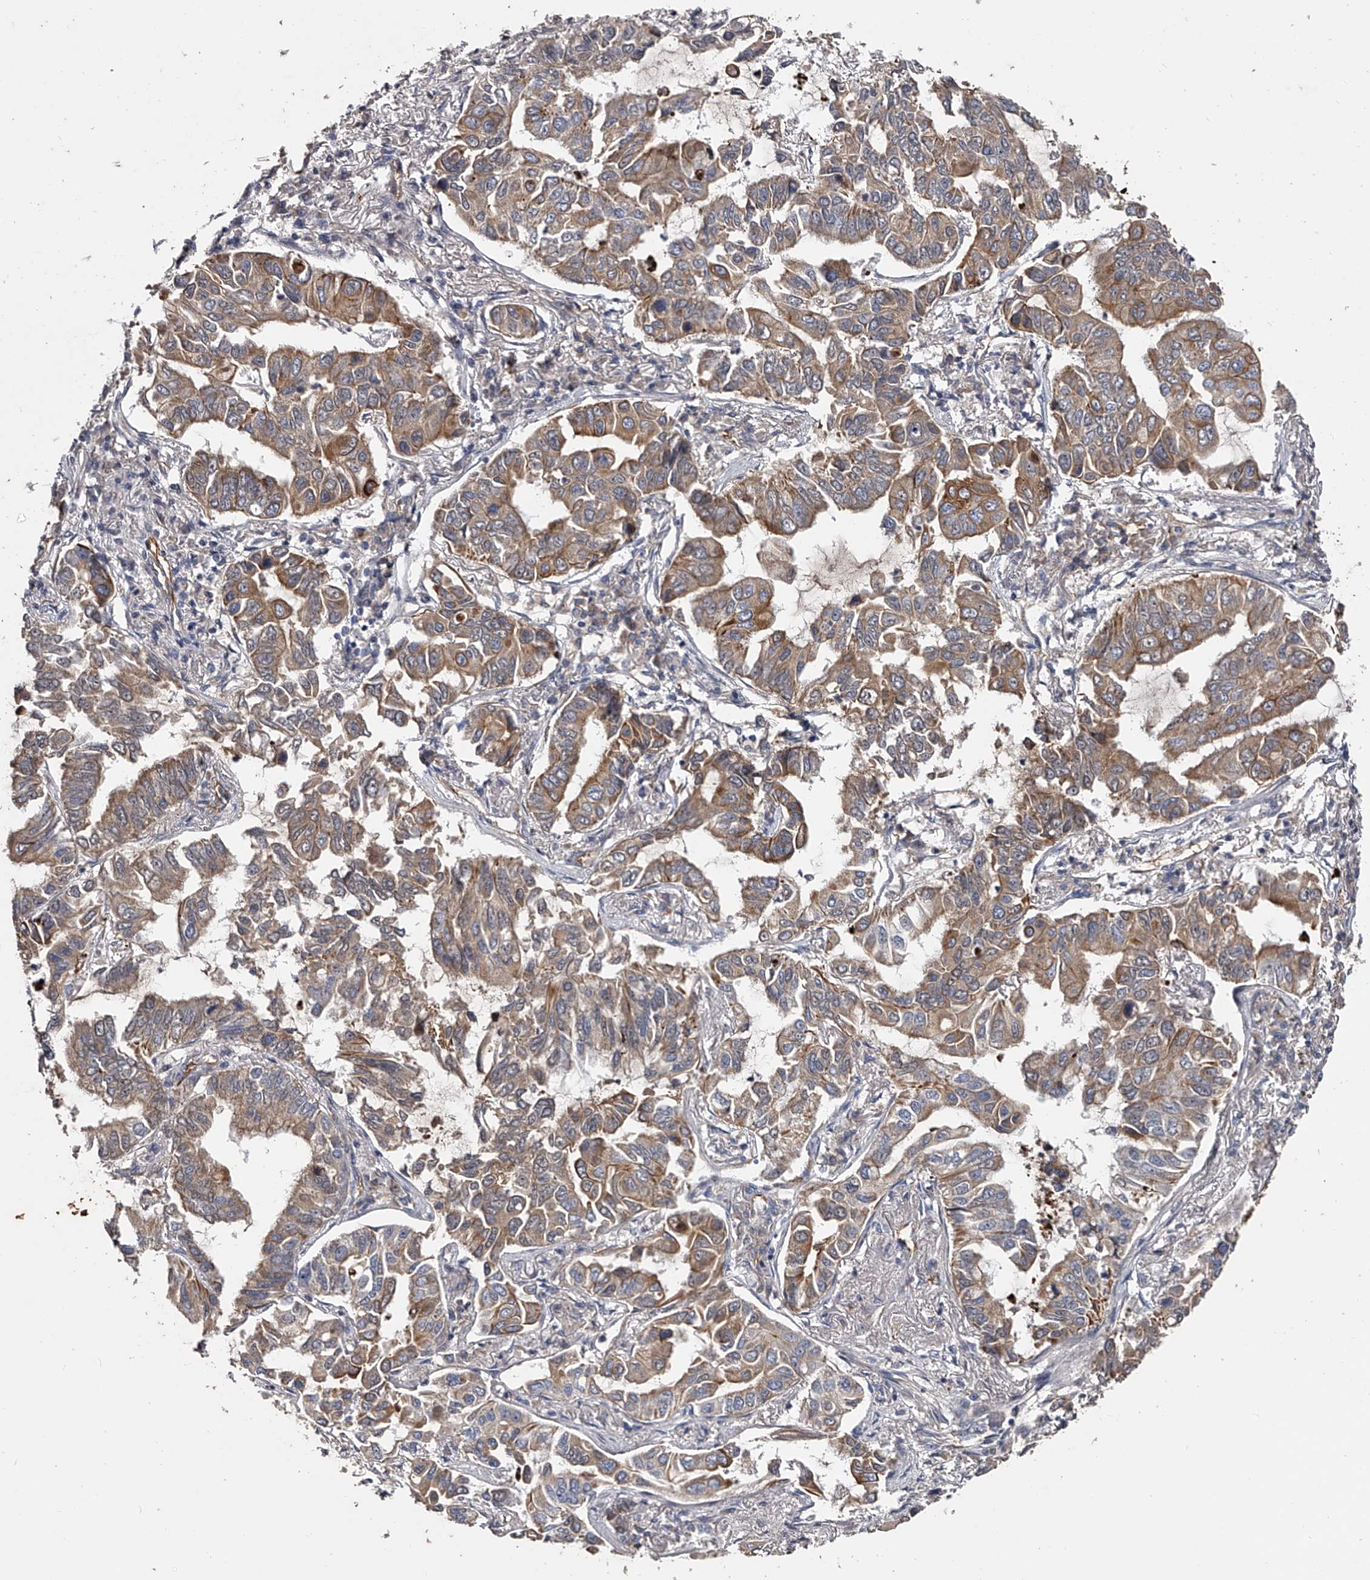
{"staining": {"intensity": "moderate", "quantity": ">75%", "location": "cytoplasmic/membranous"}, "tissue": "lung cancer", "cell_type": "Tumor cells", "image_type": "cancer", "snomed": [{"axis": "morphology", "description": "Adenocarcinoma, NOS"}, {"axis": "topography", "description": "Lung"}], "caption": "Immunohistochemistry (IHC) histopathology image of neoplastic tissue: lung cancer stained using immunohistochemistry (IHC) displays medium levels of moderate protein expression localized specifically in the cytoplasmic/membranous of tumor cells, appearing as a cytoplasmic/membranous brown color.", "gene": "MDN1", "patient": {"sex": "male", "age": 64}}